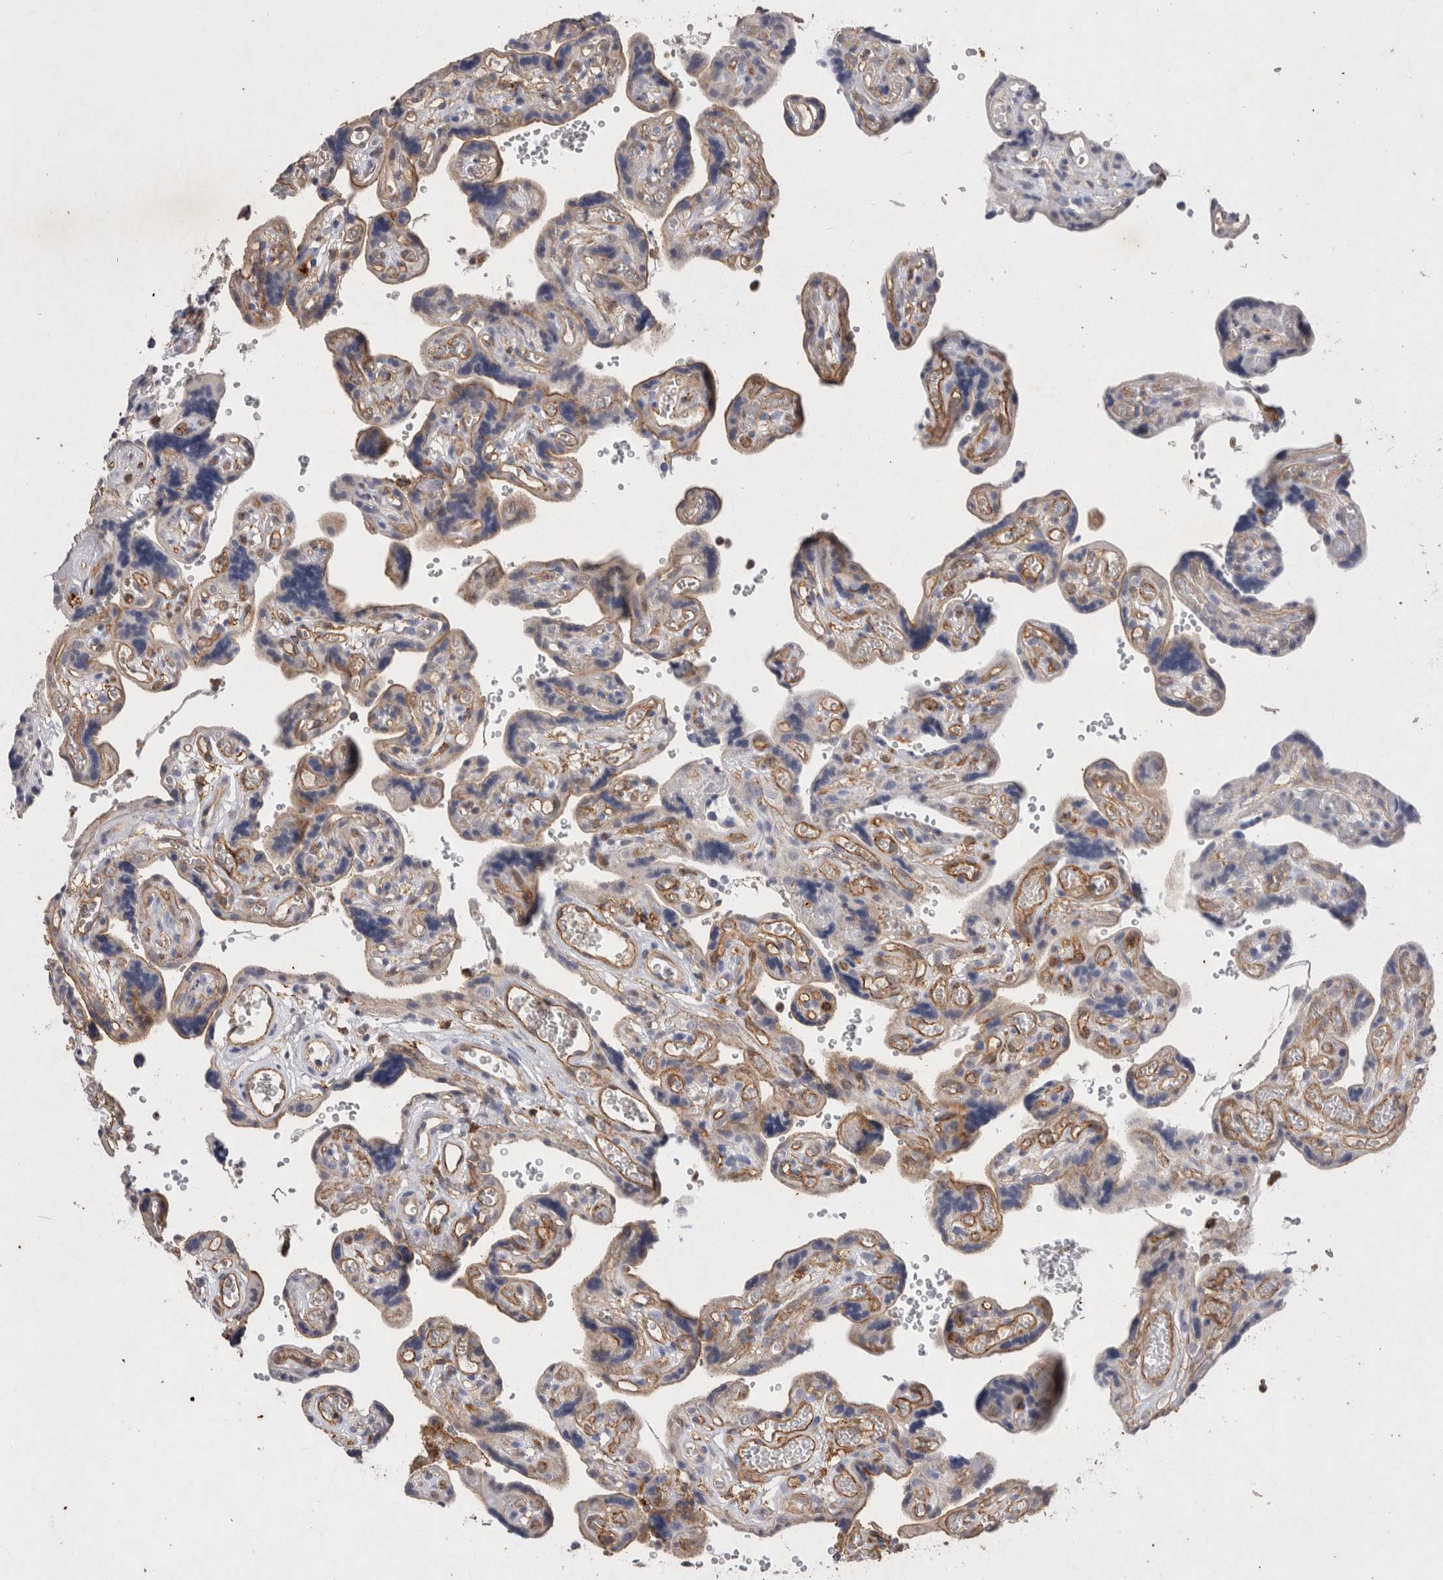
{"staining": {"intensity": "negative", "quantity": "none", "location": "none"}, "tissue": "placenta", "cell_type": "Decidual cells", "image_type": "normal", "snomed": [{"axis": "morphology", "description": "Normal tissue, NOS"}, {"axis": "topography", "description": "Placenta"}], "caption": "IHC of benign human placenta reveals no positivity in decidual cells.", "gene": "RASSF3", "patient": {"sex": "female", "age": 30}}